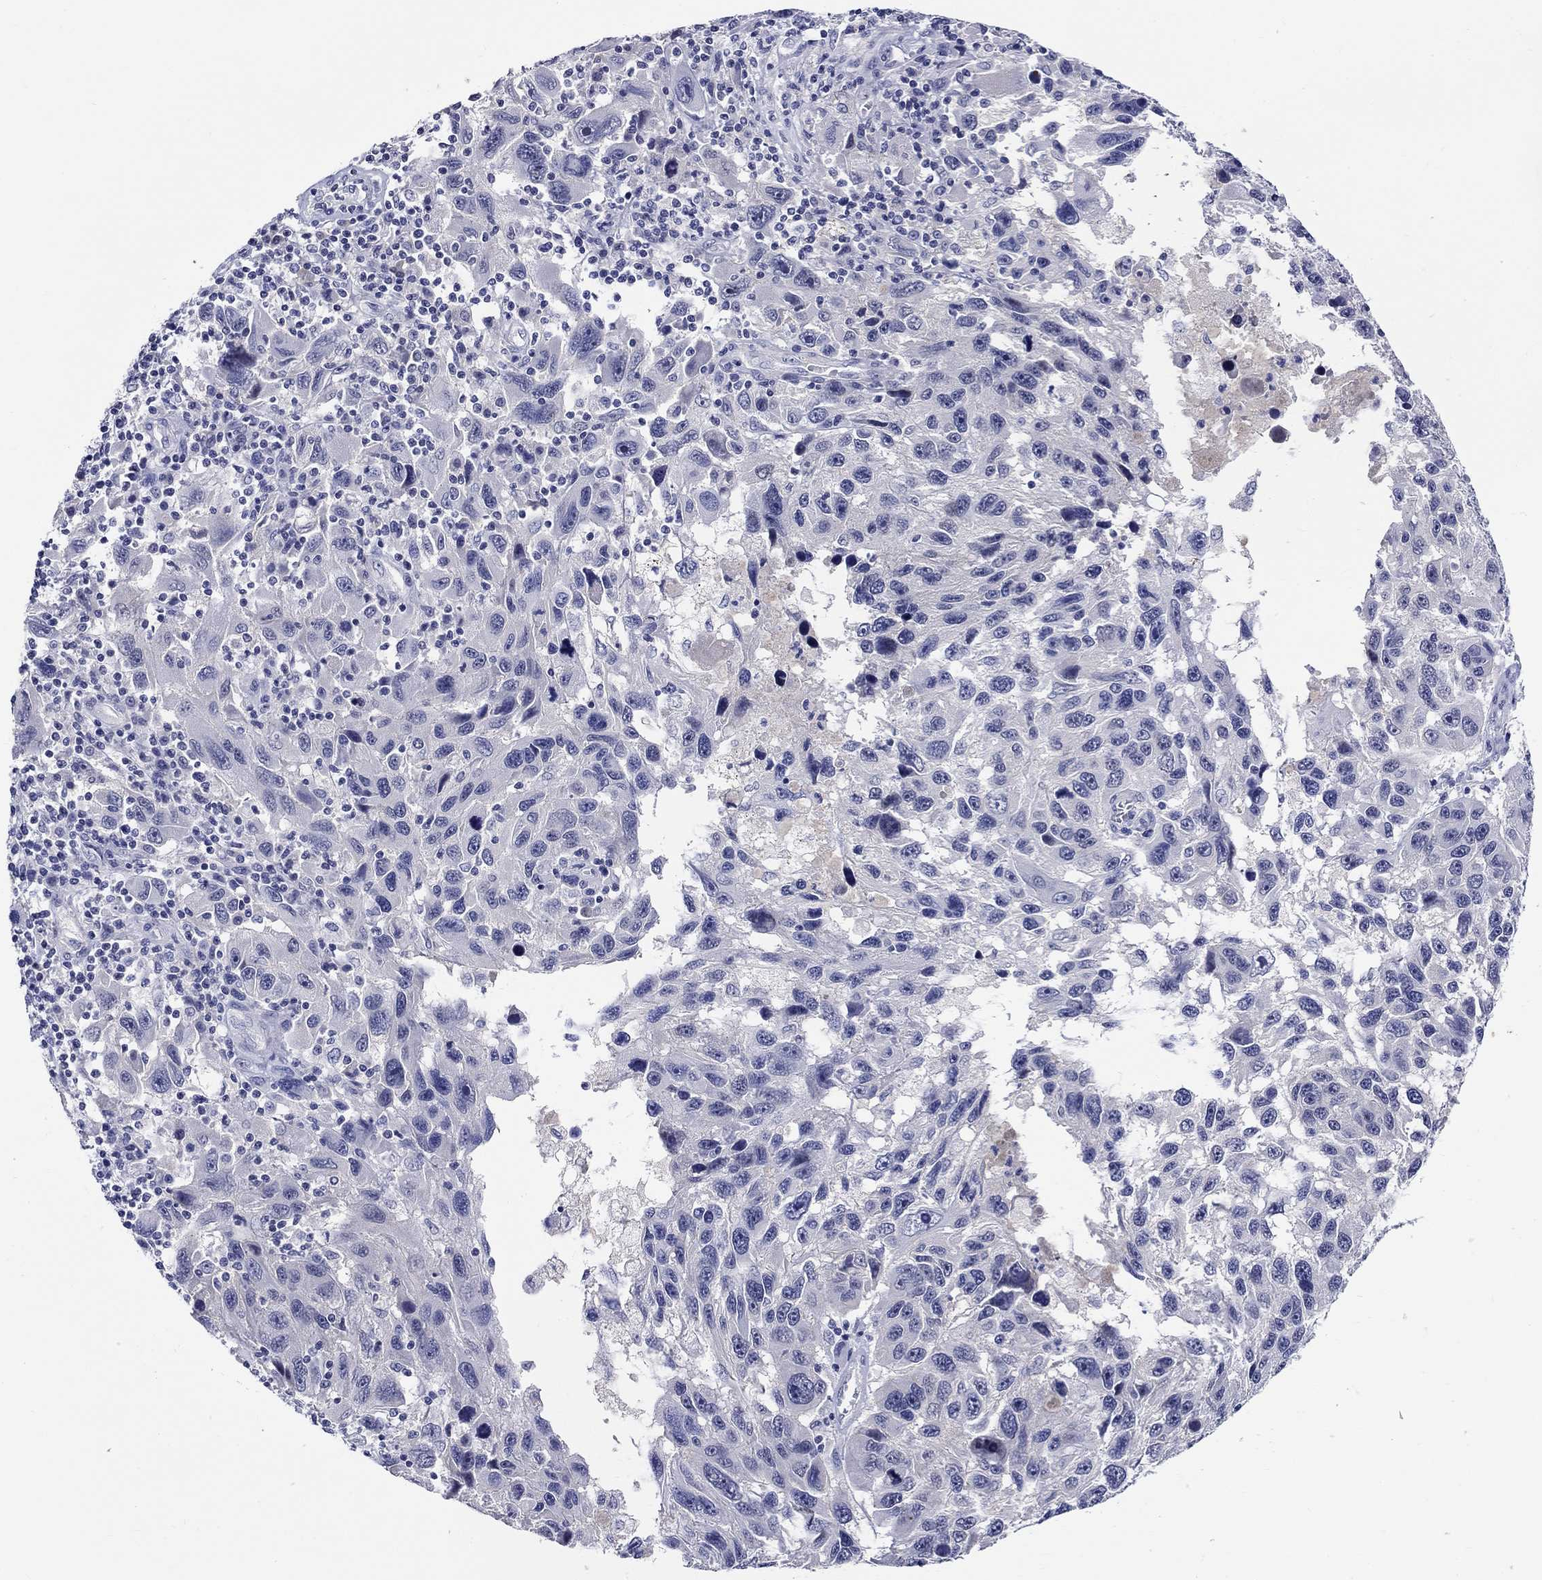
{"staining": {"intensity": "negative", "quantity": "none", "location": "none"}, "tissue": "melanoma", "cell_type": "Tumor cells", "image_type": "cancer", "snomed": [{"axis": "morphology", "description": "Malignant melanoma, NOS"}, {"axis": "topography", "description": "Skin"}], "caption": "A micrograph of melanoma stained for a protein reveals no brown staining in tumor cells.", "gene": "SLC30A3", "patient": {"sex": "male", "age": 53}}